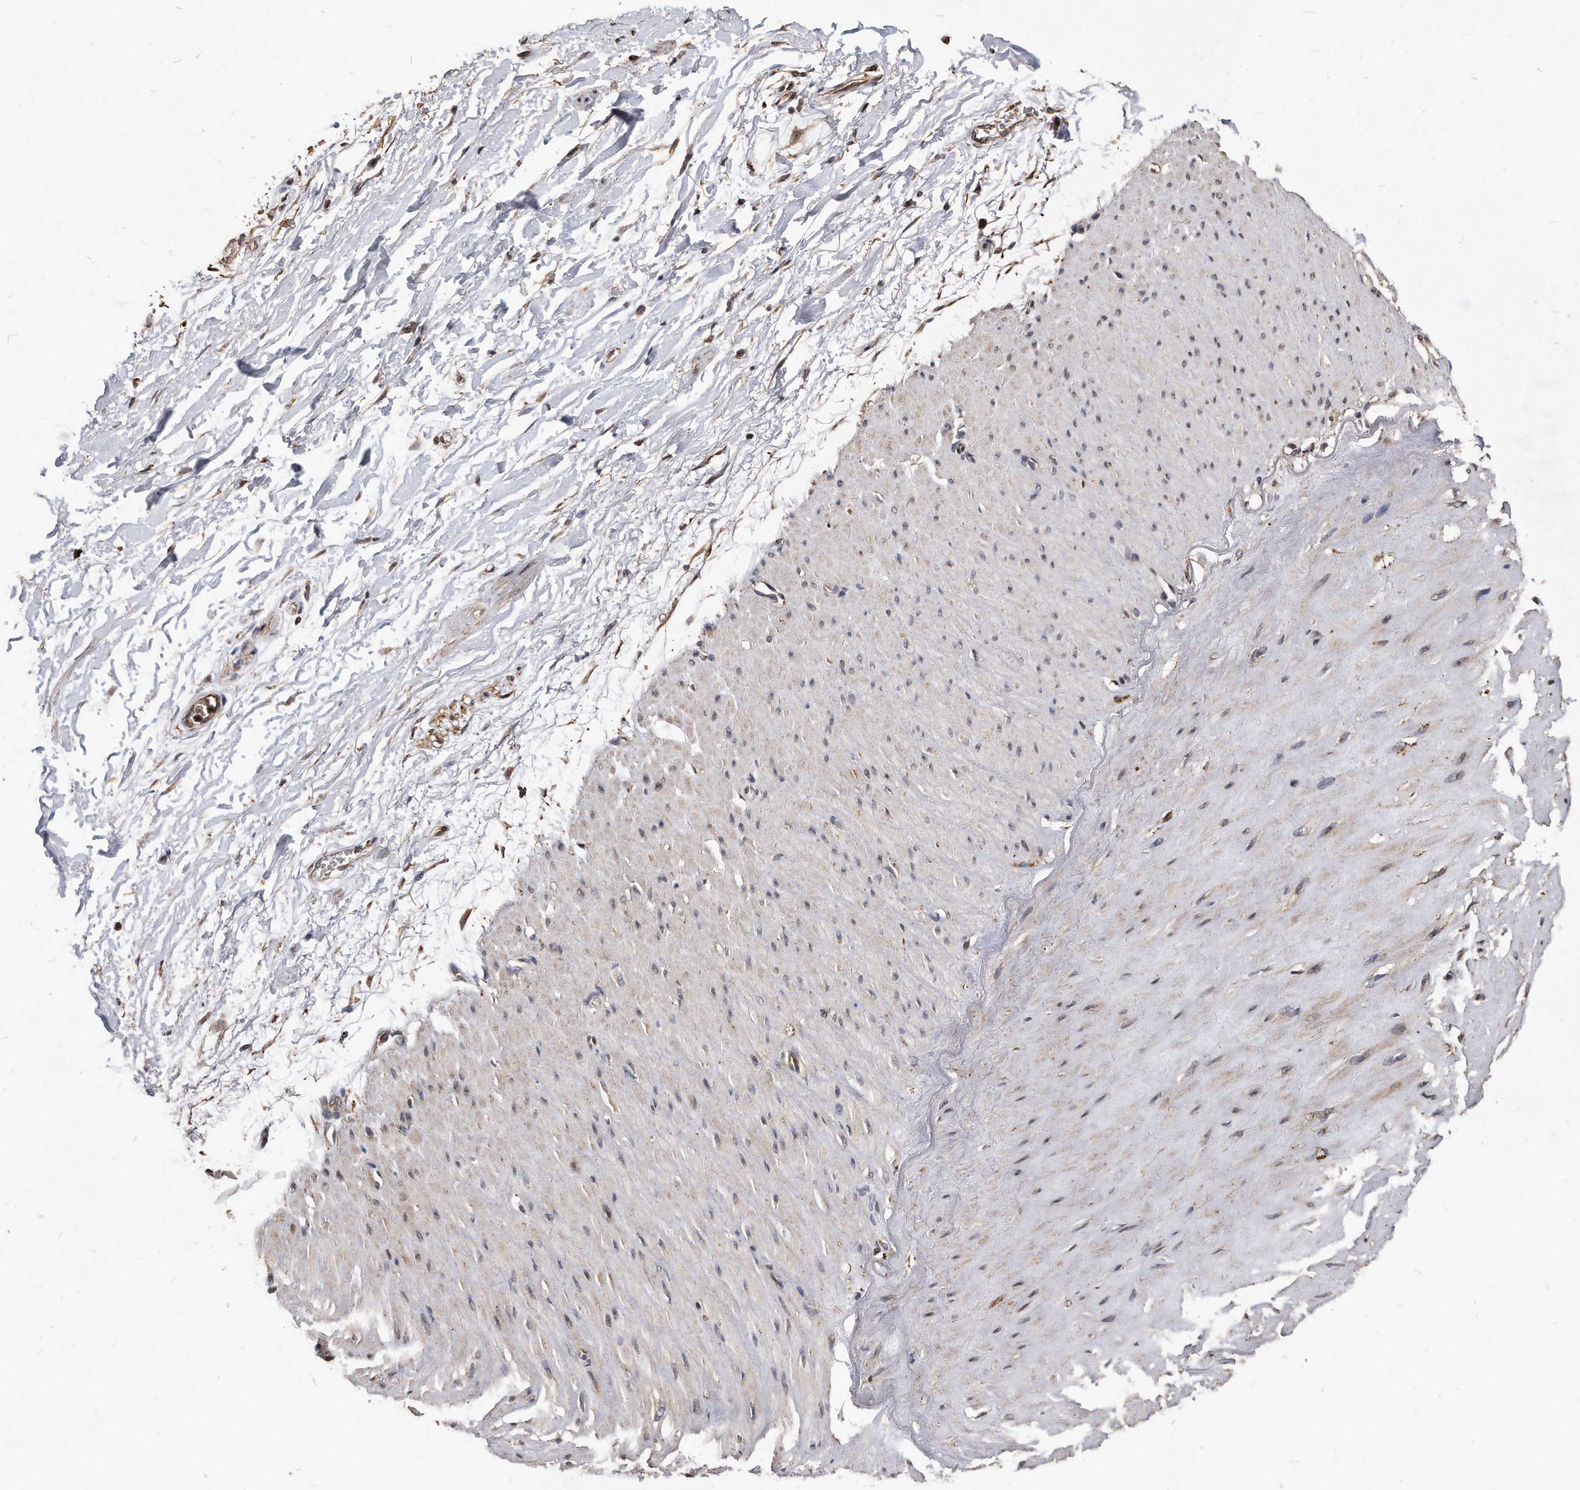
{"staining": {"intensity": "weak", "quantity": ">75%", "location": "cytoplasmic/membranous"}, "tissue": "adipose tissue", "cell_type": "Adipocytes", "image_type": "normal", "snomed": [{"axis": "morphology", "description": "Normal tissue, NOS"}, {"axis": "topography", "description": "Soft tissue"}], "caption": "Adipocytes demonstrate low levels of weak cytoplasmic/membranous expression in approximately >75% of cells in unremarkable human adipose tissue.", "gene": "IL20RA", "patient": {"sex": "male", "age": 72}}